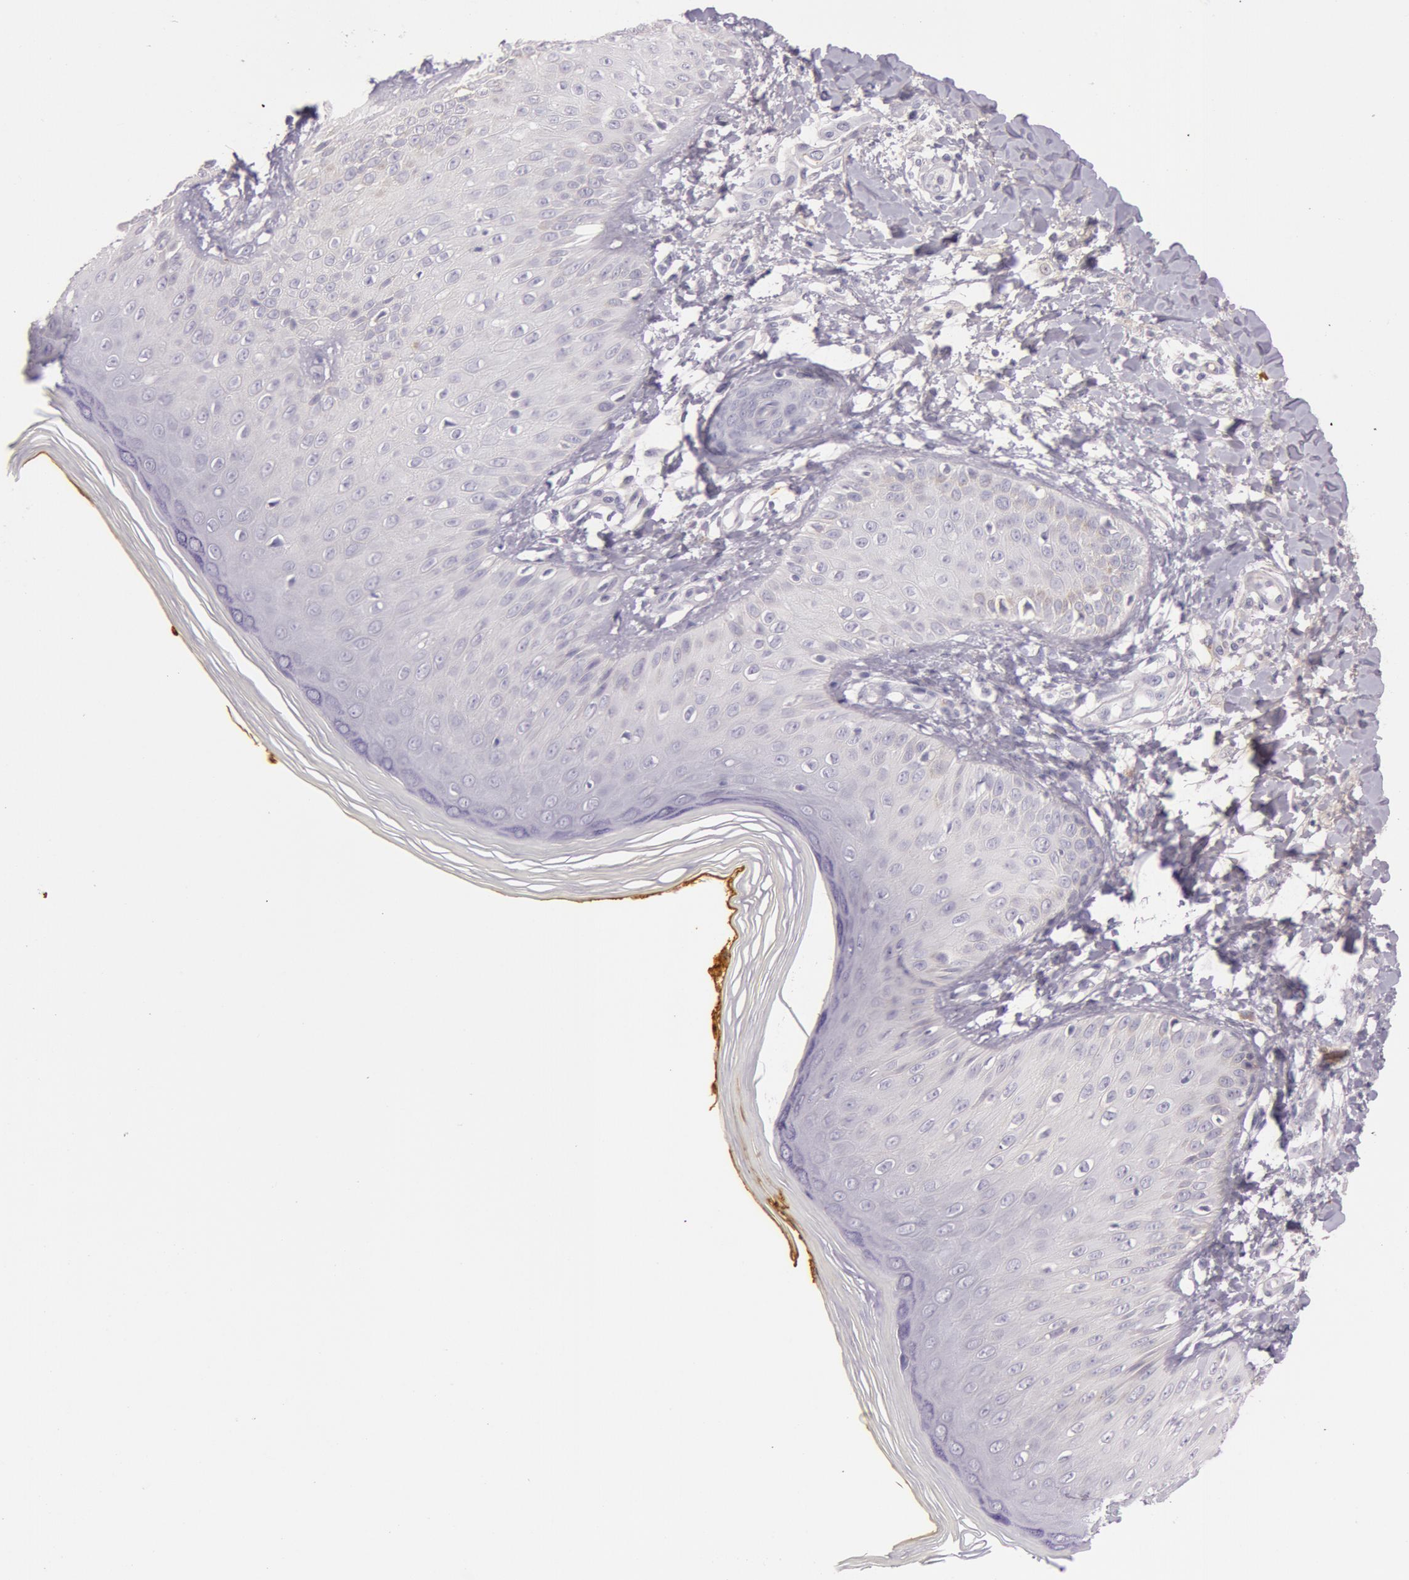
{"staining": {"intensity": "negative", "quantity": "none", "location": "none"}, "tissue": "skin", "cell_type": "Epidermal cells", "image_type": "normal", "snomed": [{"axis": "morphology", "description": "Normal tissue, NOS"}, {"axis": "morphology", "description": "Inflammation, NOS"}, {"axis": "topography", "description": "Soft tissue"}, {"axis": "topography", "description": "Anal"}], "caption": "DAB immunohistochemical staining of normal human skin reveals no significant staining in epidermal cells.", "gene": "C4BPA", "patient": {"sex": "female", "age": 15}}